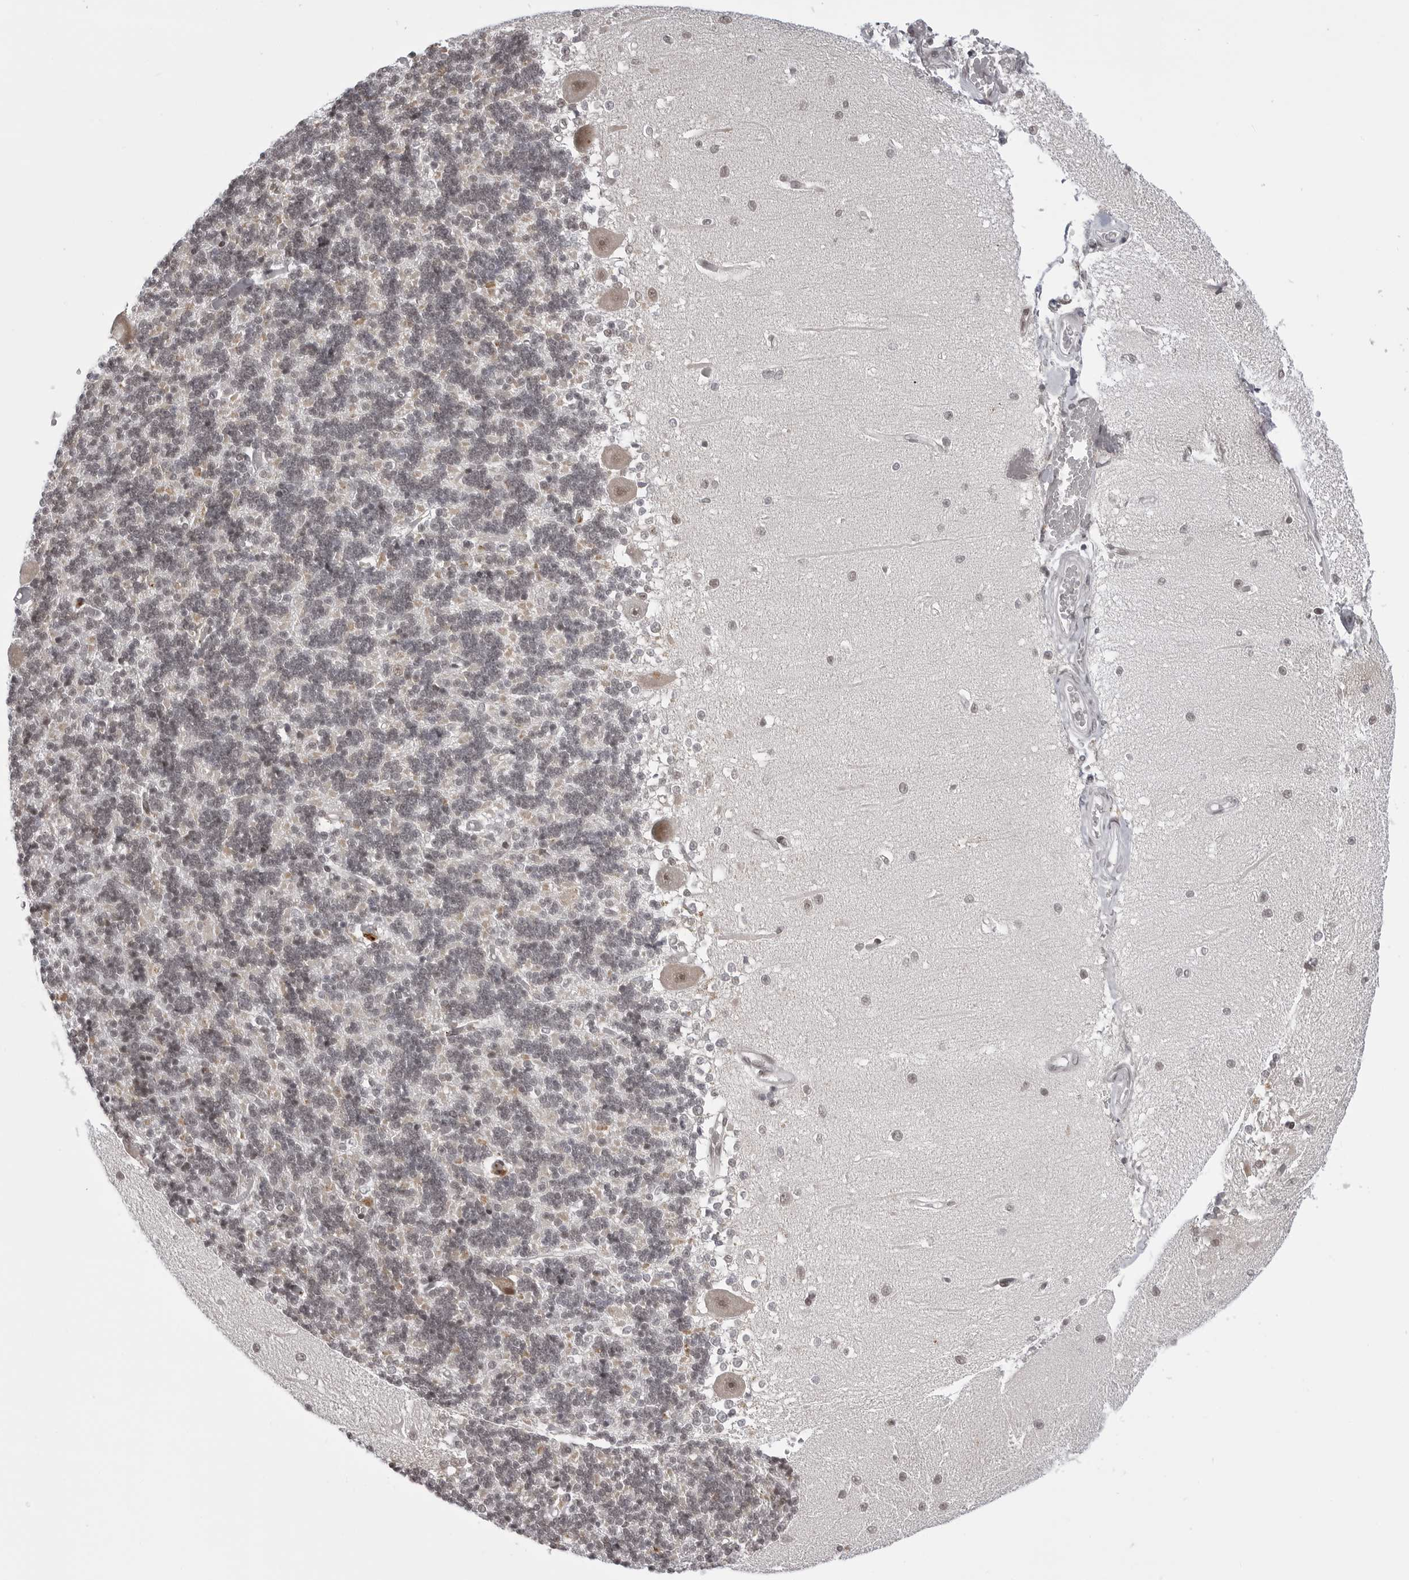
{"staining": {"intensity": "weak", "quantity": "25%-75%", "location": "cytoplasmic/membranous"}, "tissue": "cerebellum", "cell_type": "Cells in granular layer", "image_type": "normal", "snomed": [{"axis": "morphology", "description": "Normal tissue, NOS"}, {"axis": "topography", "description": "Cerebellum"}], "caption": "Unremarkable cerebellum shows weak cytoplasmic/membranous staining in approximately 25%-75% of cells in granular layer, visualized by immunohistochemistry. The protein is stained brown, and the nuclei are stained in blue (DAB (3,3'-diaminobenzidine) IHC with brightfield microscopy, high magnification).", "gene": "PHF3", "patient": {"sex": "male", "age": 37}}